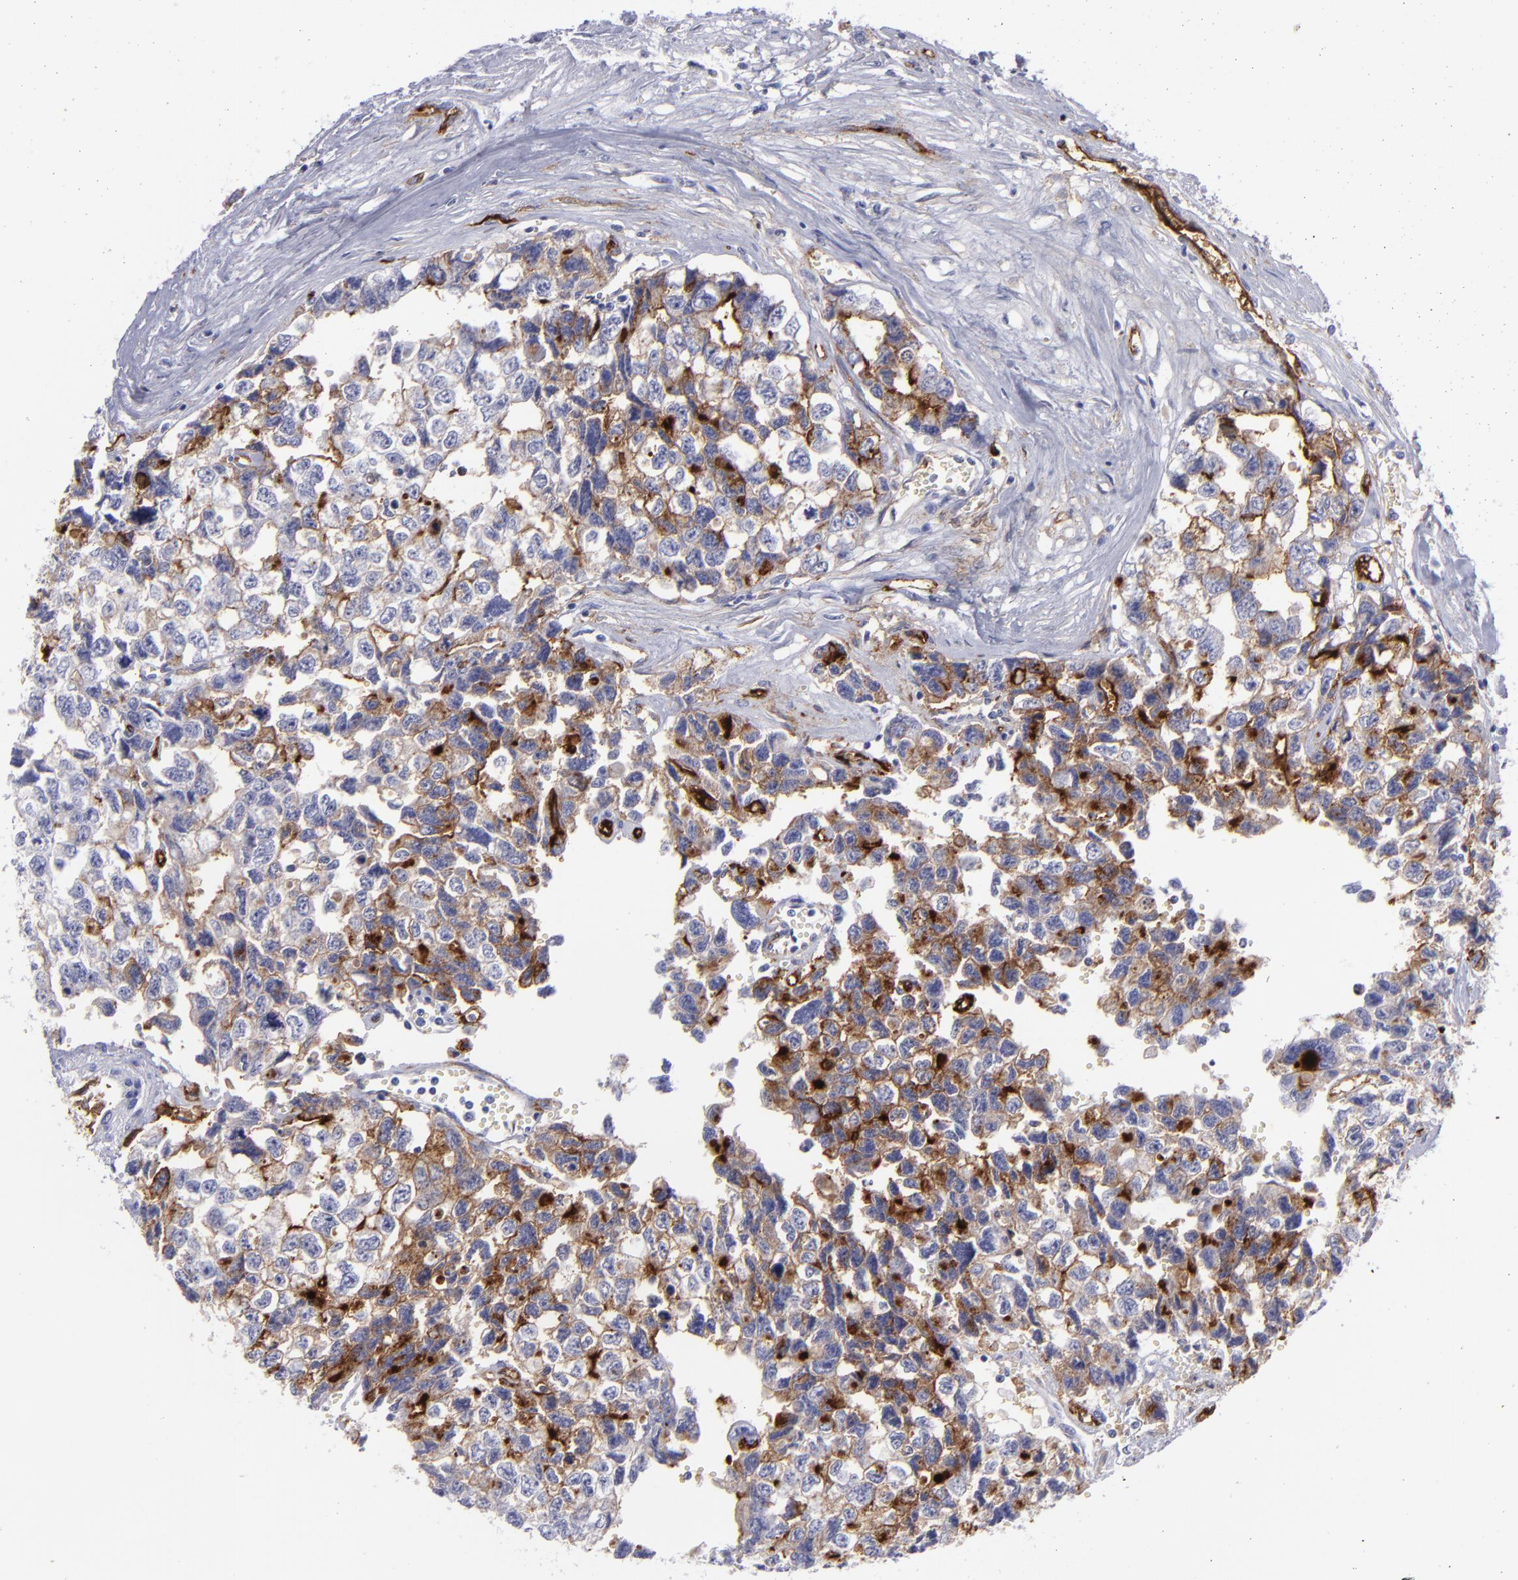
{"staining": {"intensity": "strong", "quantity": "25%-75%", "location": "cytoplasmic/membranous"}, "tissue": "testis cancer", "cell_type": "Tumor cells", "image_type": "cancer", "snomed": [{"axis": "morphology", "description": "Carcinoma, Embryonal, NOS"}, {"axis": "topography", "description": "Testis"}], "caption": "Human testis cancer stained with a brown dye shows strong cytoplasmic/membranous positive staining in approximately 25%-75% of tumor cells.", "gene": "ACE", "patient": {"sex": "male", "age": 31}}